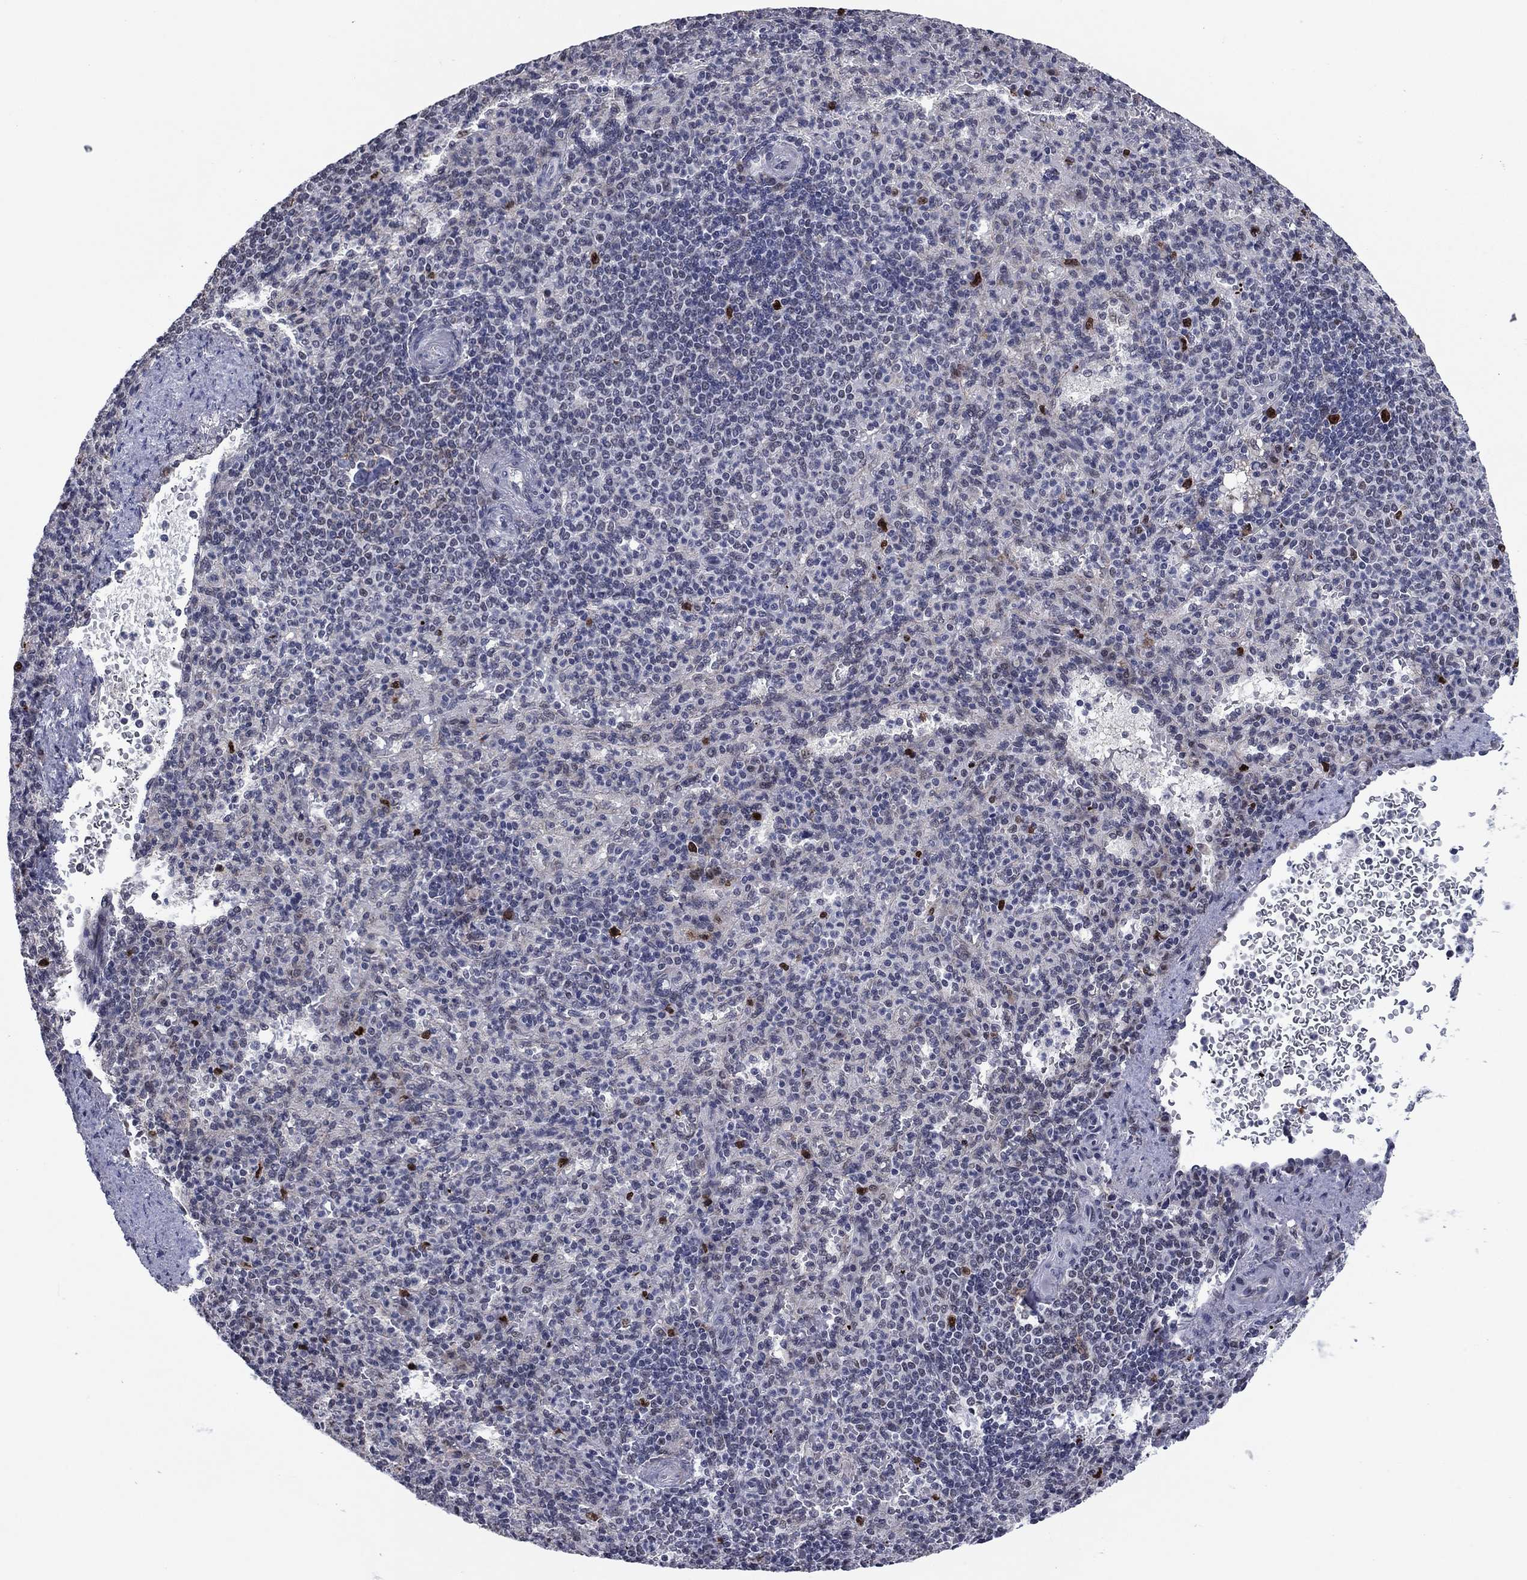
{"staining": {"intensity": "strong", "quantity": "<25%", "location": "nuclear"}, "tissue": "spleen", "cell_type": "Cells in red pulp", "image_type": "normal", "snomed": [{"axis": "morphology", "description": "Normal tissue, NOS"}, {"axis": "topography", "description": "Spleen"}], "caption": "IHC of unremarkable spleen exhibits medium levels of strong nuclear staining in approximately <25% of cells in red pulp. The protein of interest is shown in brown color, while the nuclei are stained blue.", "gene": "CDCA5", "patient": {"sex": "female", "age": 74}}